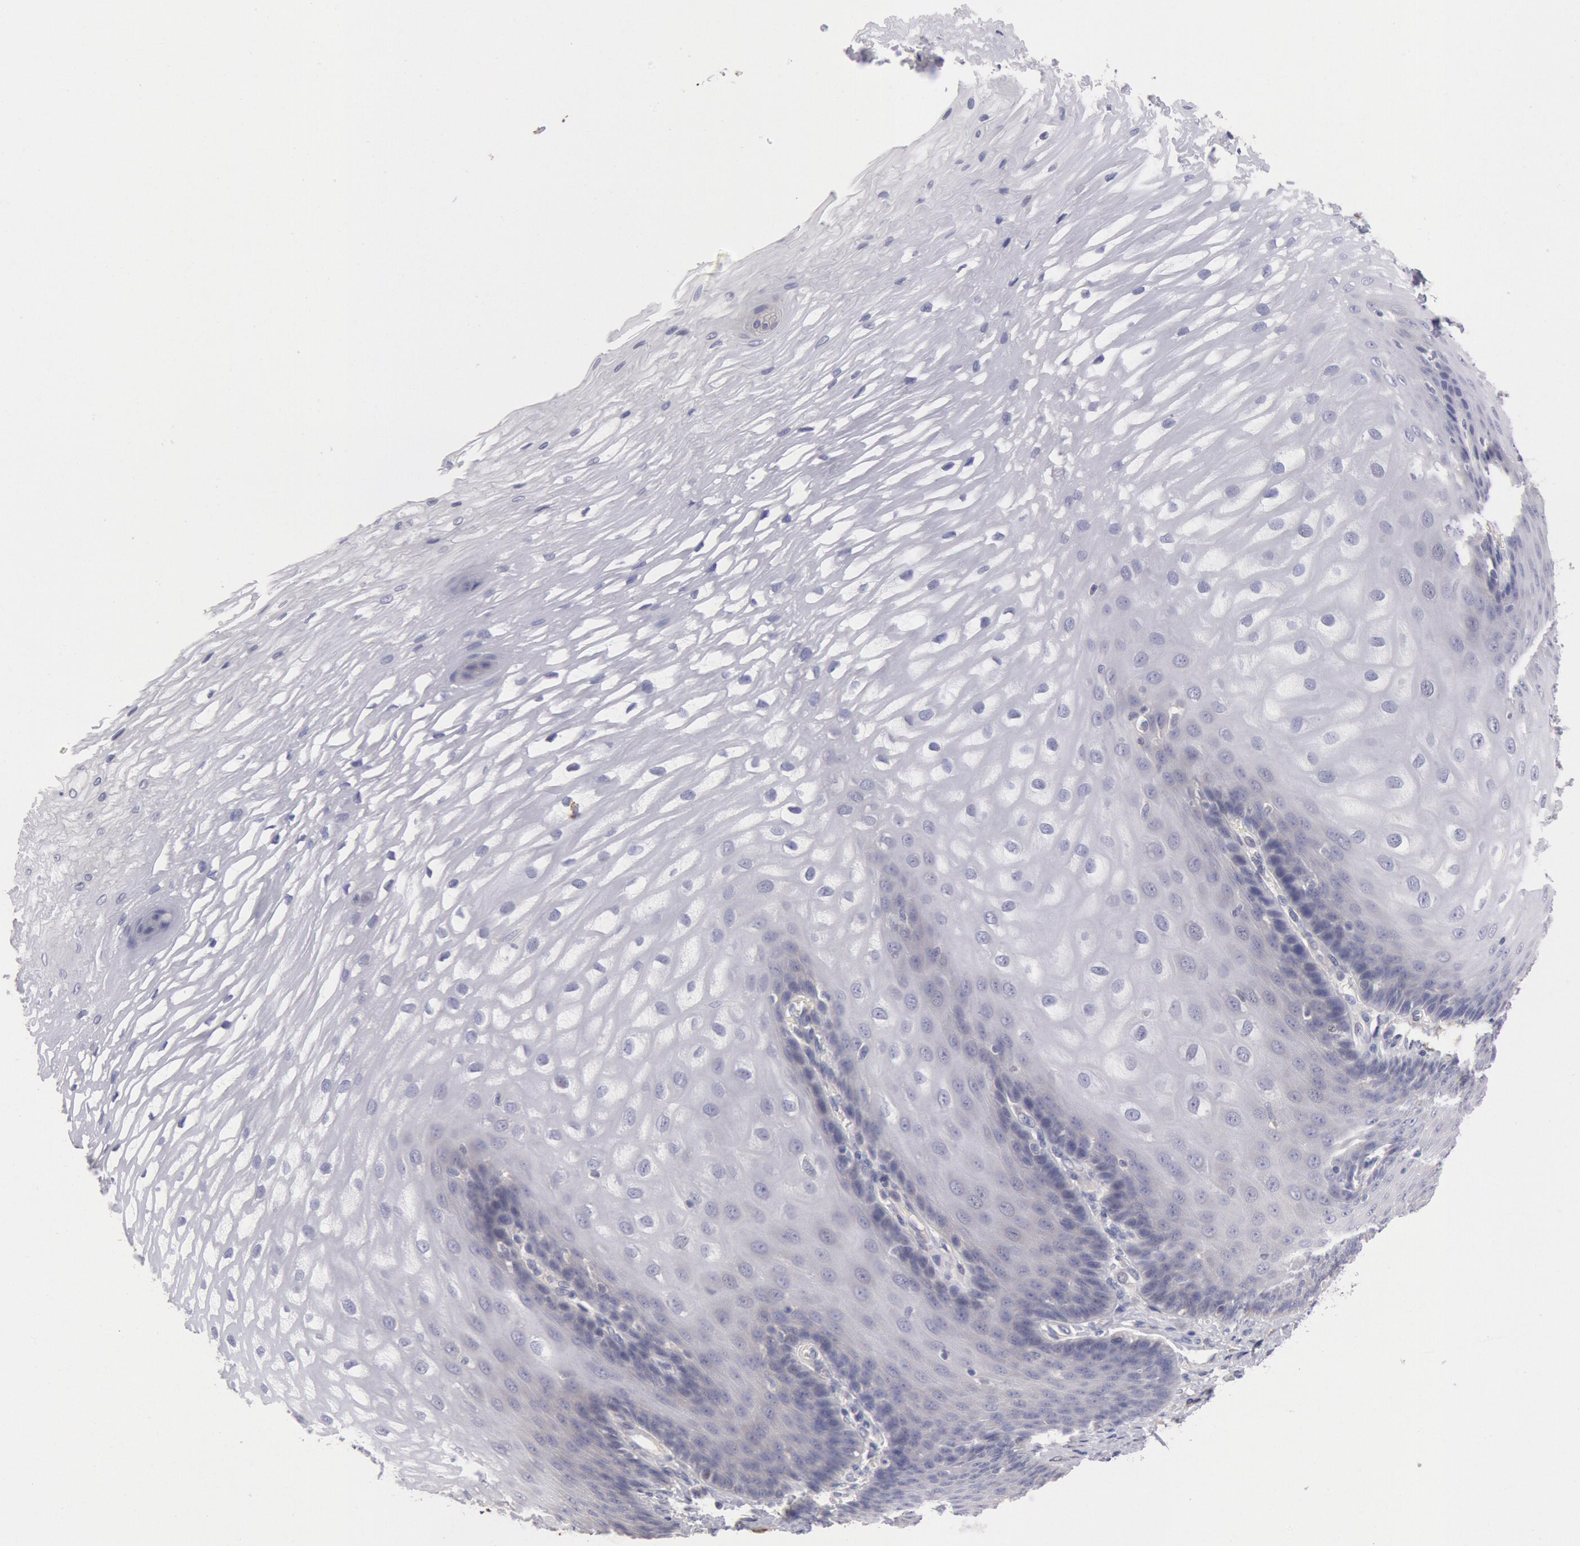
{"staining": {"intensity": "negative", "quantity": "none", "location": "none"}, "tissue": "esophagus", "cell_type": "Squamous epithelial cells", "image_type": "normal", "snomed": [{"axis": "morphology", "description": "Normal tissue, NOS"}, {"axis": "morphology", "description": "Adenocarcinoma, NOS"}, {"axis": "topography", "description": "Esophagus"}, {"axis": "topography", "description": "Stomach"}], "caption": "DAB (3,3'-diaminobenzidine) immunohistochemical staining of normal human esophagus reveals no significant expression in squamous epithelial cells.", "gene": "TMED8", "patient": {"sex": "male", "age": 62}}